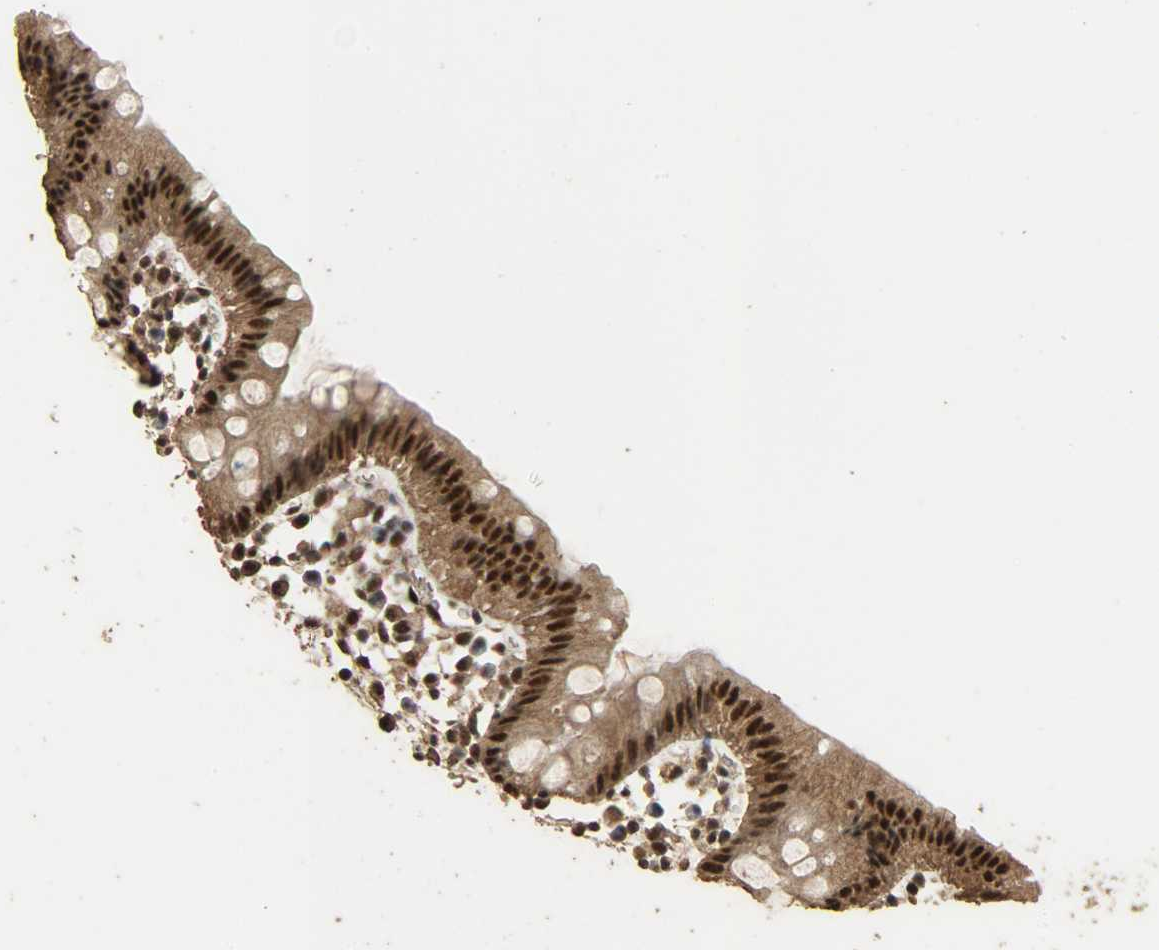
{"staining": {"intensity": "strong", "quantity": ">75%", "location": "cytoplasmic/membranous,nuclear"}, "tissue": "colon", "cell_type": "Glandular cells", "image_type": "normal", "snomed": [{"axis": "morphology", "description": "Normal tissue, NOS"}, {"axis": "topography", "description": "Colon"}], "caption": "Protein analysis of unremarkable colon exhibits strong cytoplasmic/membranous,nuclear expression in about >75% of glandular cells. (DAB (3,3'-diaminobenzidine) IHC, brown staining for protein, blue staining for nuclei).", "gene": "CCNT2", "patient": {"sex": "male", "age": 14}}